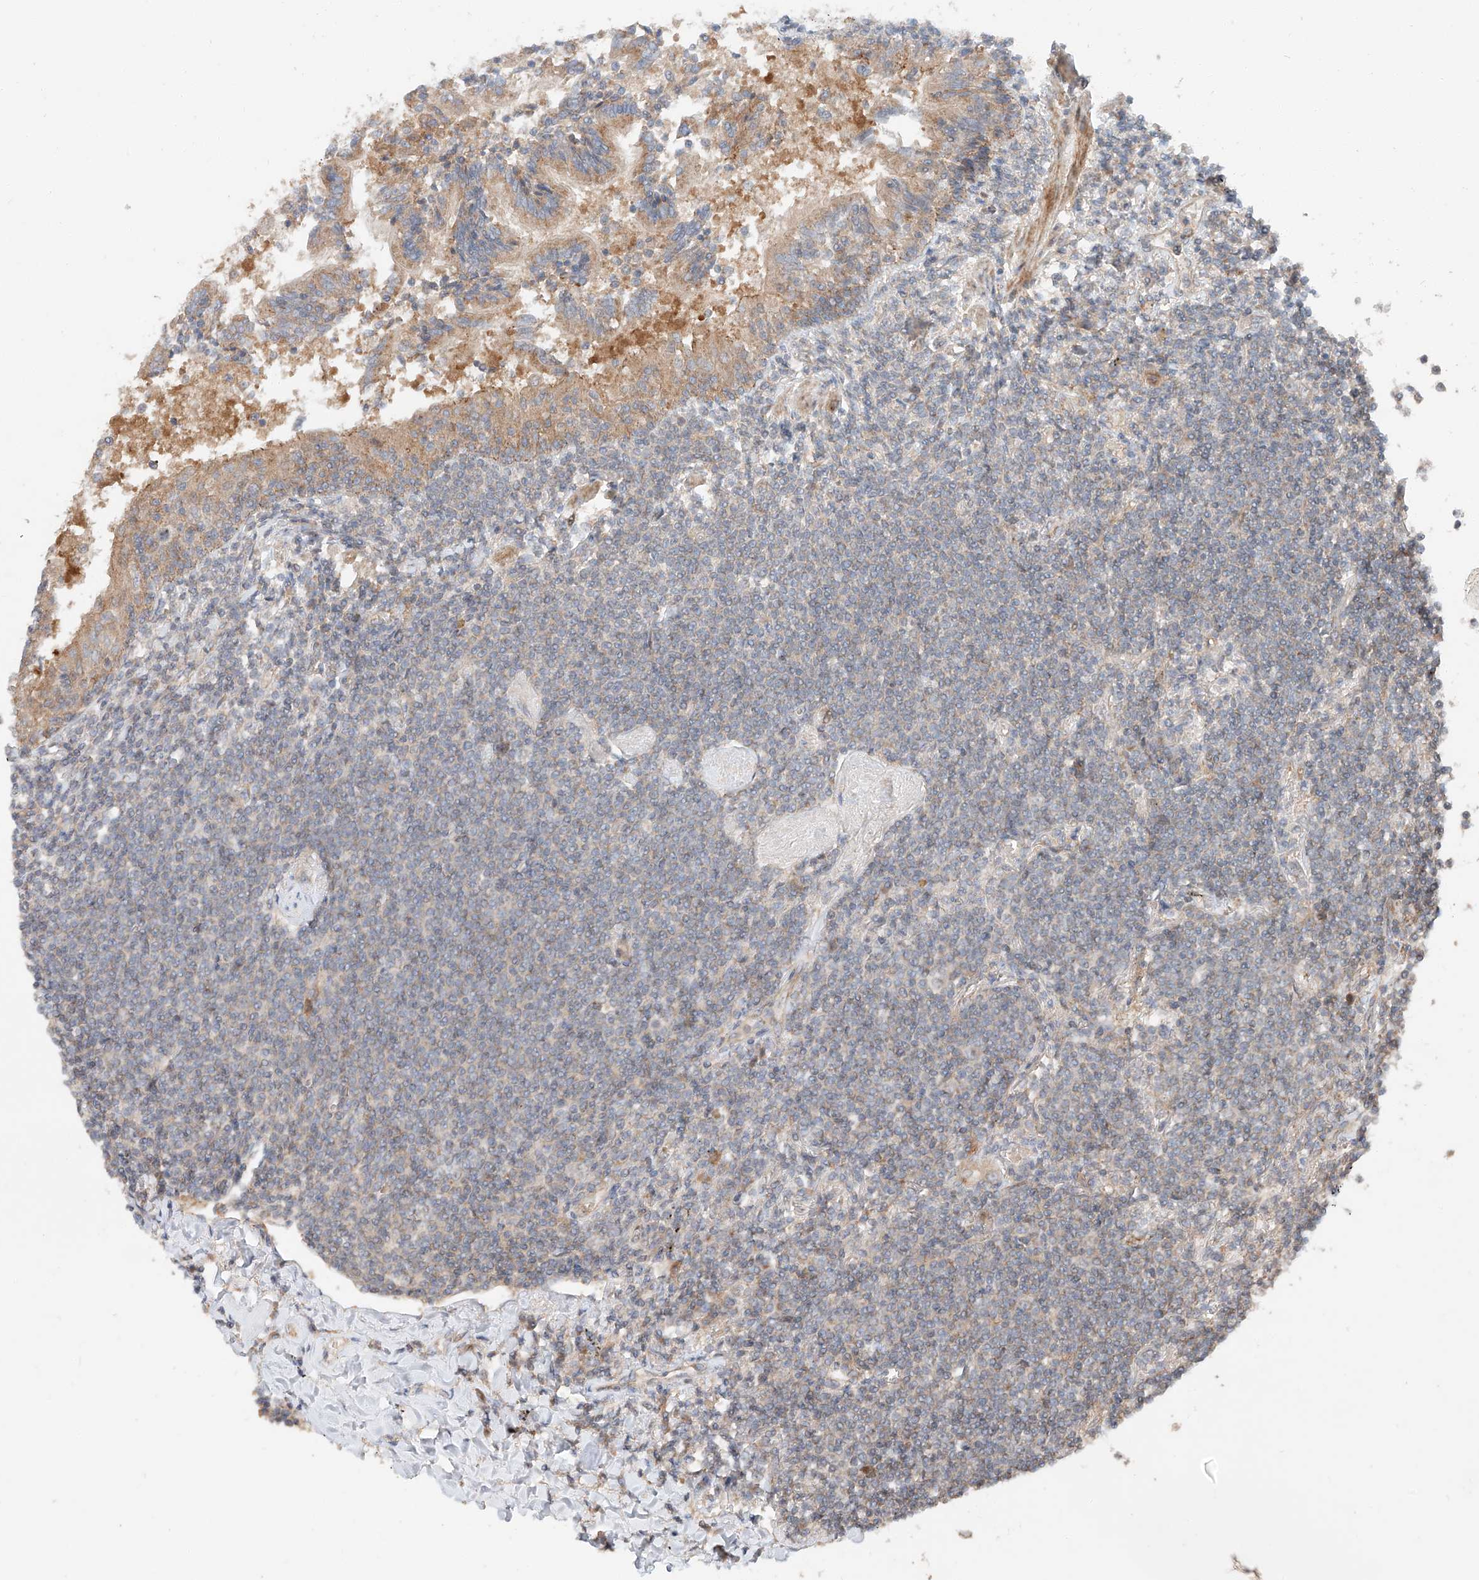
{"staining": {"intensity": "negative", "quantity": "none", "location": "none"}, "tissue": "lymphoma", "cell_type": "Tumor cells", "image_type": "cancer", "snomed": [{"axis": "morphology", "description": "Malignant lymphoma, non-Hodgkin's type, Low grade"}, {"axis": "topography", "description": "Lung"}], "caption": "High power microscopy photomicrograph of an immunohistochemistry (IHC) histopathology image of lymphoma, revealing no significant staining in tumor cells. Brightfield microscopy of IHC stained with DAB (3,3'-diaminobenzidine) (brown) and hematoxylin (blue), captured at high magnification.", "gene": "XPNPEP1", "patient": {"sex": "female", "age": 71}}